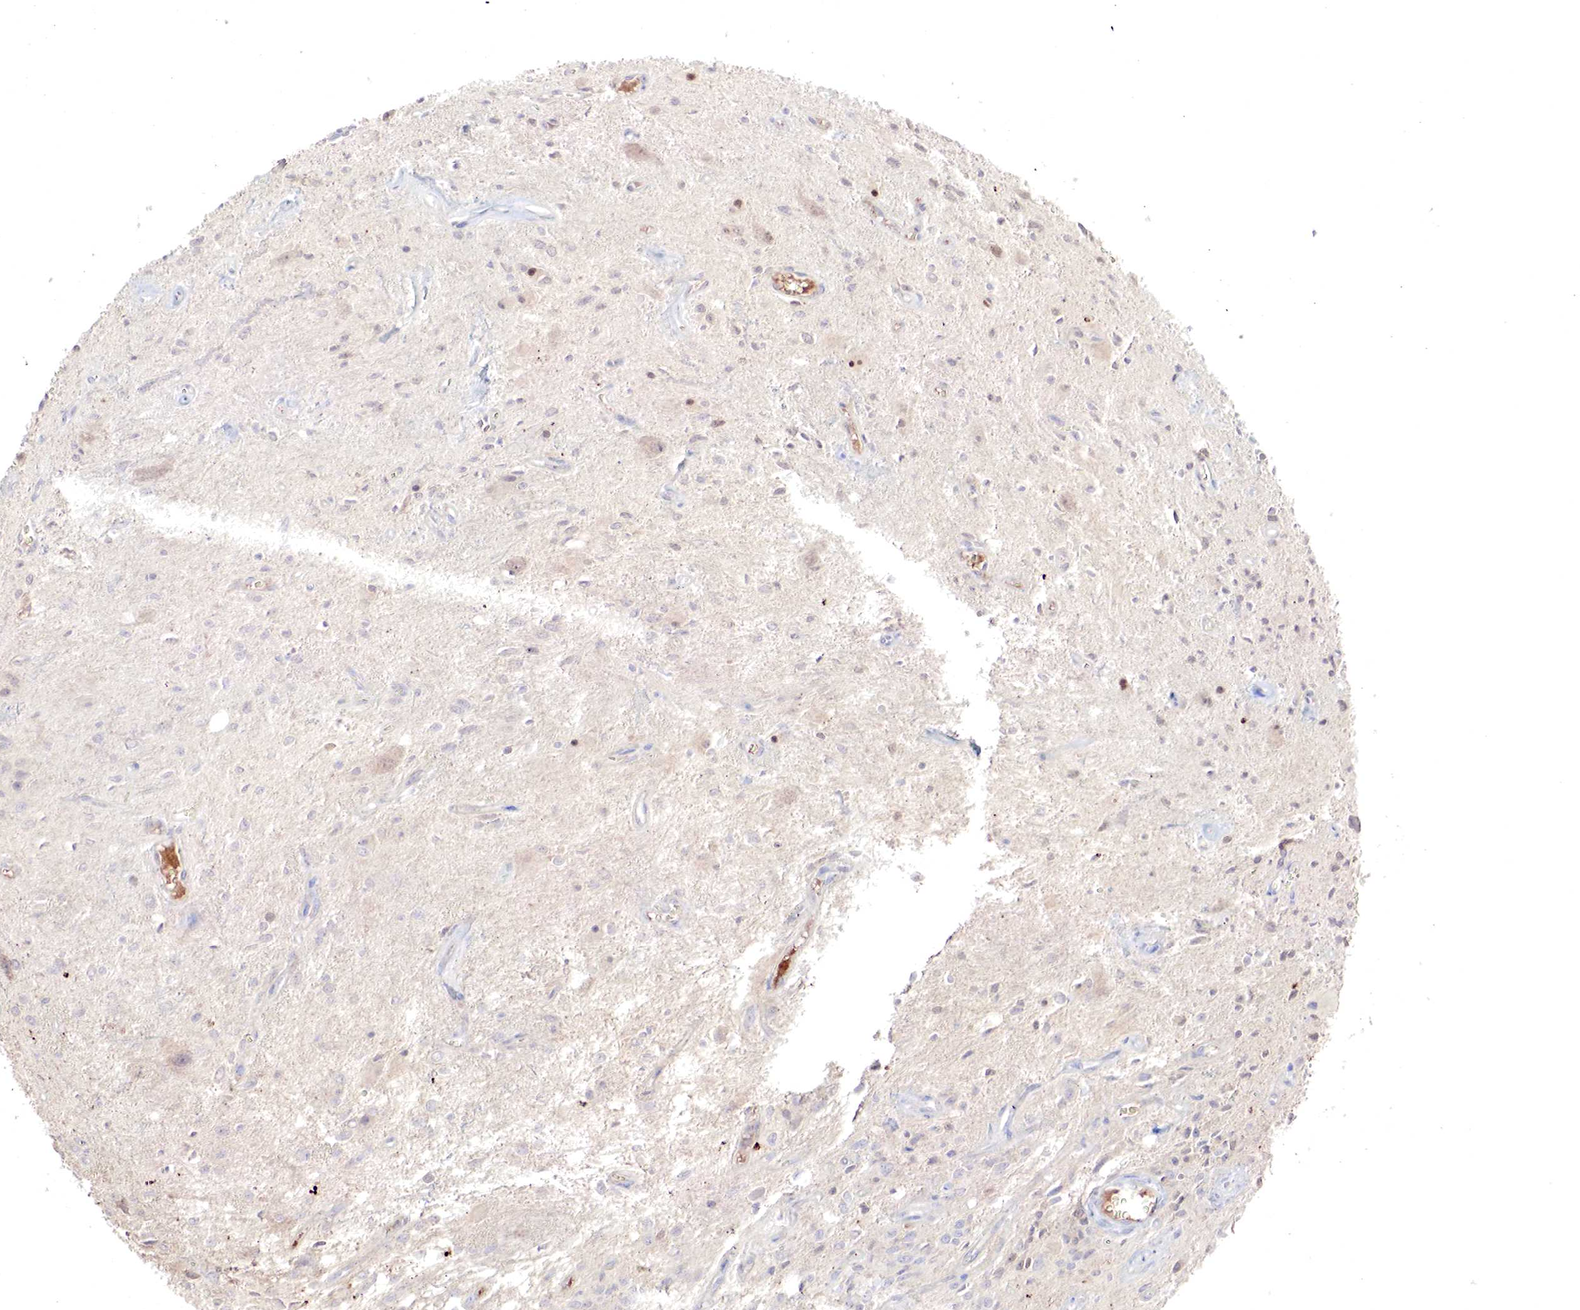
{"staining": {"intensity": "negative", "quantity": "none", "location": "none"}, "tissue": "glioma", "cell_type": "Tumor cells", "image_type": "cancer", "snomed": [{"axis": "morphology", "description": "Glioma, malignant, Low grade"}, {"axis": "topography", "description": "Brain"}], "caption": "Protein analysis of glioma demonstrates no significant expression in tumor cells. (Stains: DAB (3,3'-diaminobenzidine) immunohistochemistry with hematoxylin counter stain, Microscopy: brightfield microscopy at high magnification).", "gene": "GATA1", "patient": {"sex": "female", "age": 15}}